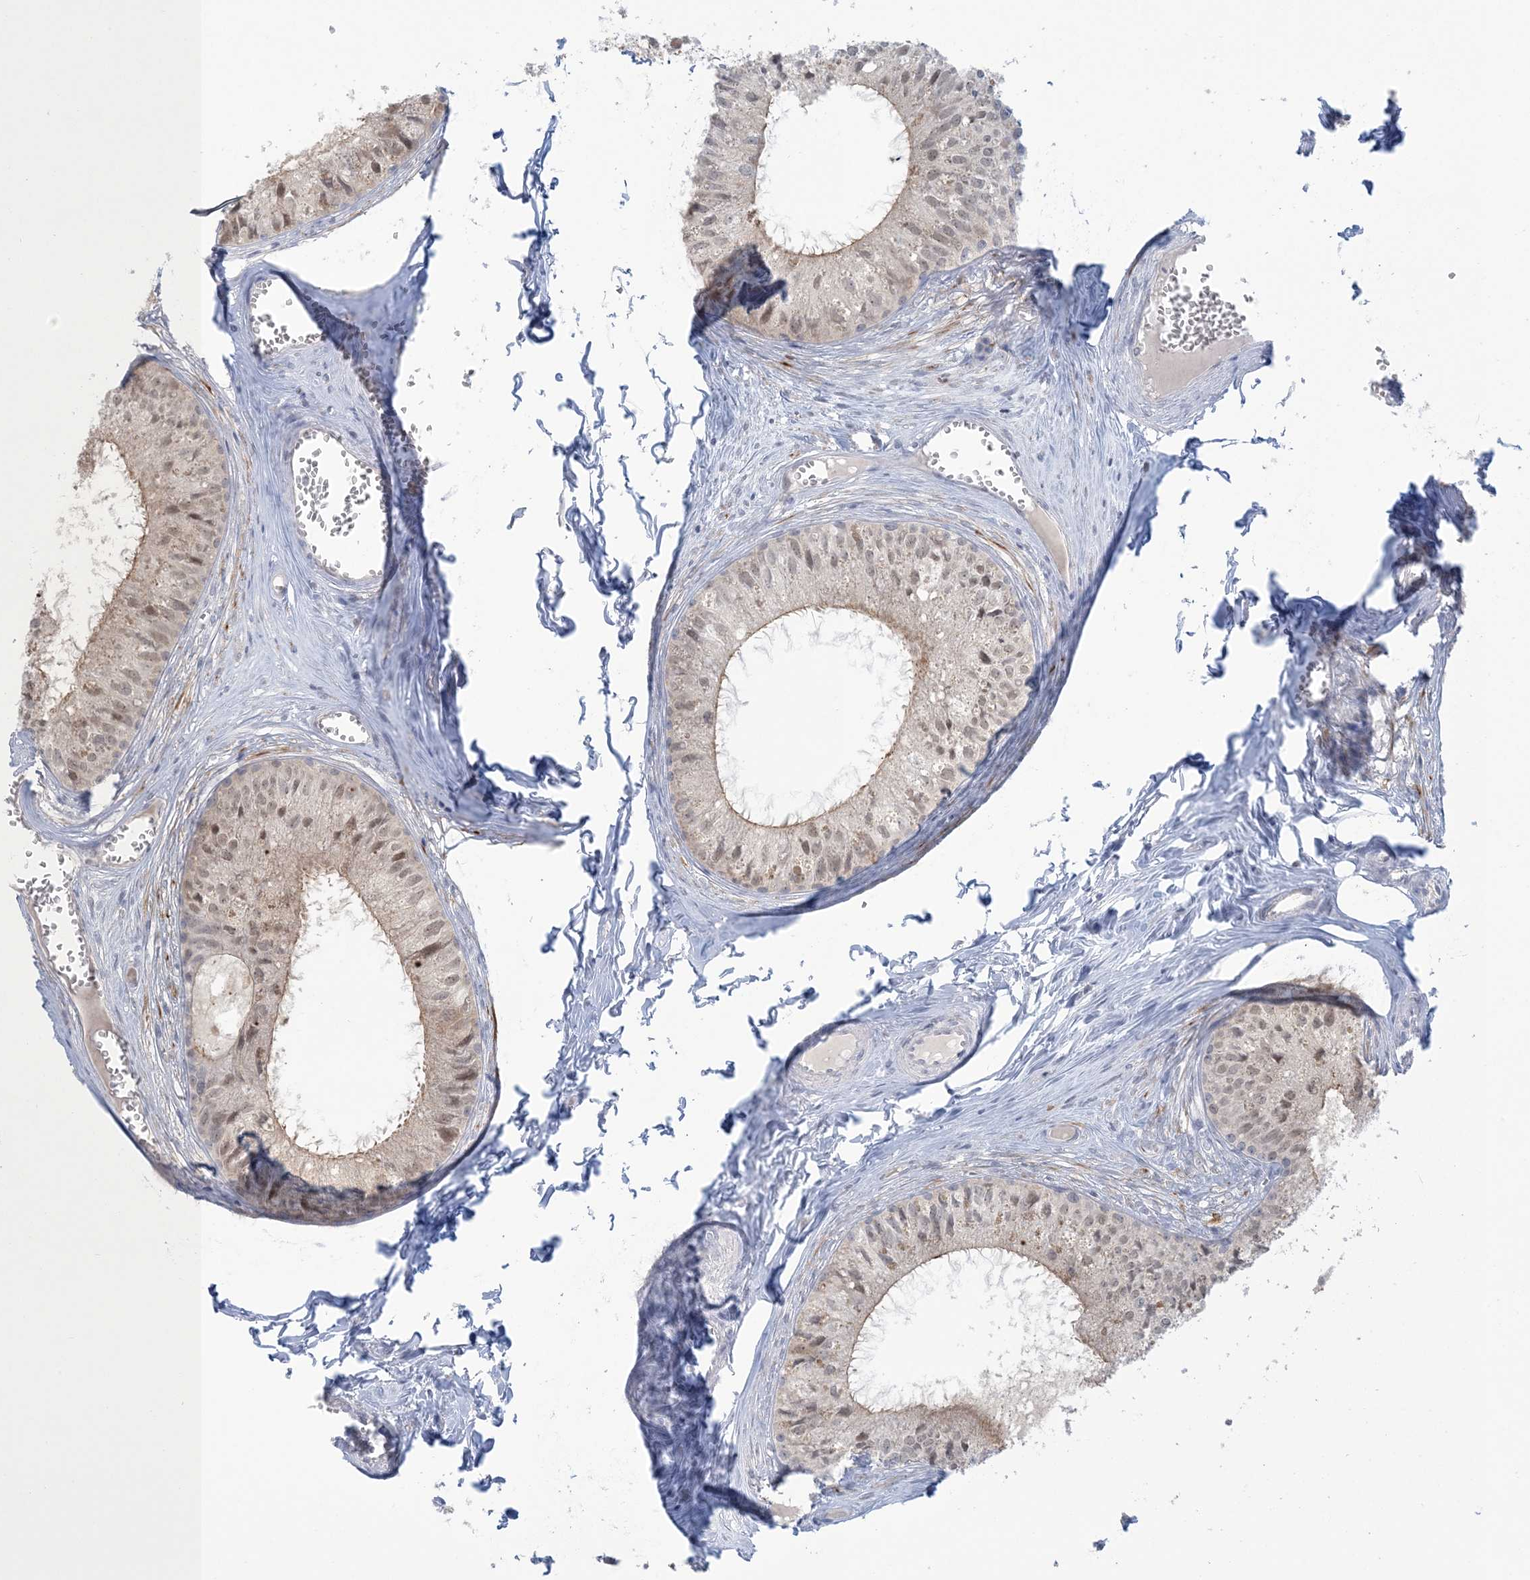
{"staining": {"intensity": "moderate", "quantity": "25%-75%", "location": "cytoplasmic/membranous,nuclear"}, "tissue": "epididymis", "cell_type": "Glandular cells", "image_type": "normal", "snomed": [{"axis": "morphology", "description": "Normal tissue, NOS"}, {"axis": "topography", "description": "Epididymis"}], "caption": "The micrograph exhibits a brown stain indicating the presence of a protein in the cytoplasmic/membranous,nuclear of glandular cells in epididymis. (Stains: DAB (3,3'-diaminobenzidine) in brown, nuclei in blue, Microscopy: brightfield microscopy at high magnification).", "gene": "NRBP2", "patient": {"sex": "male", "age": 36}}